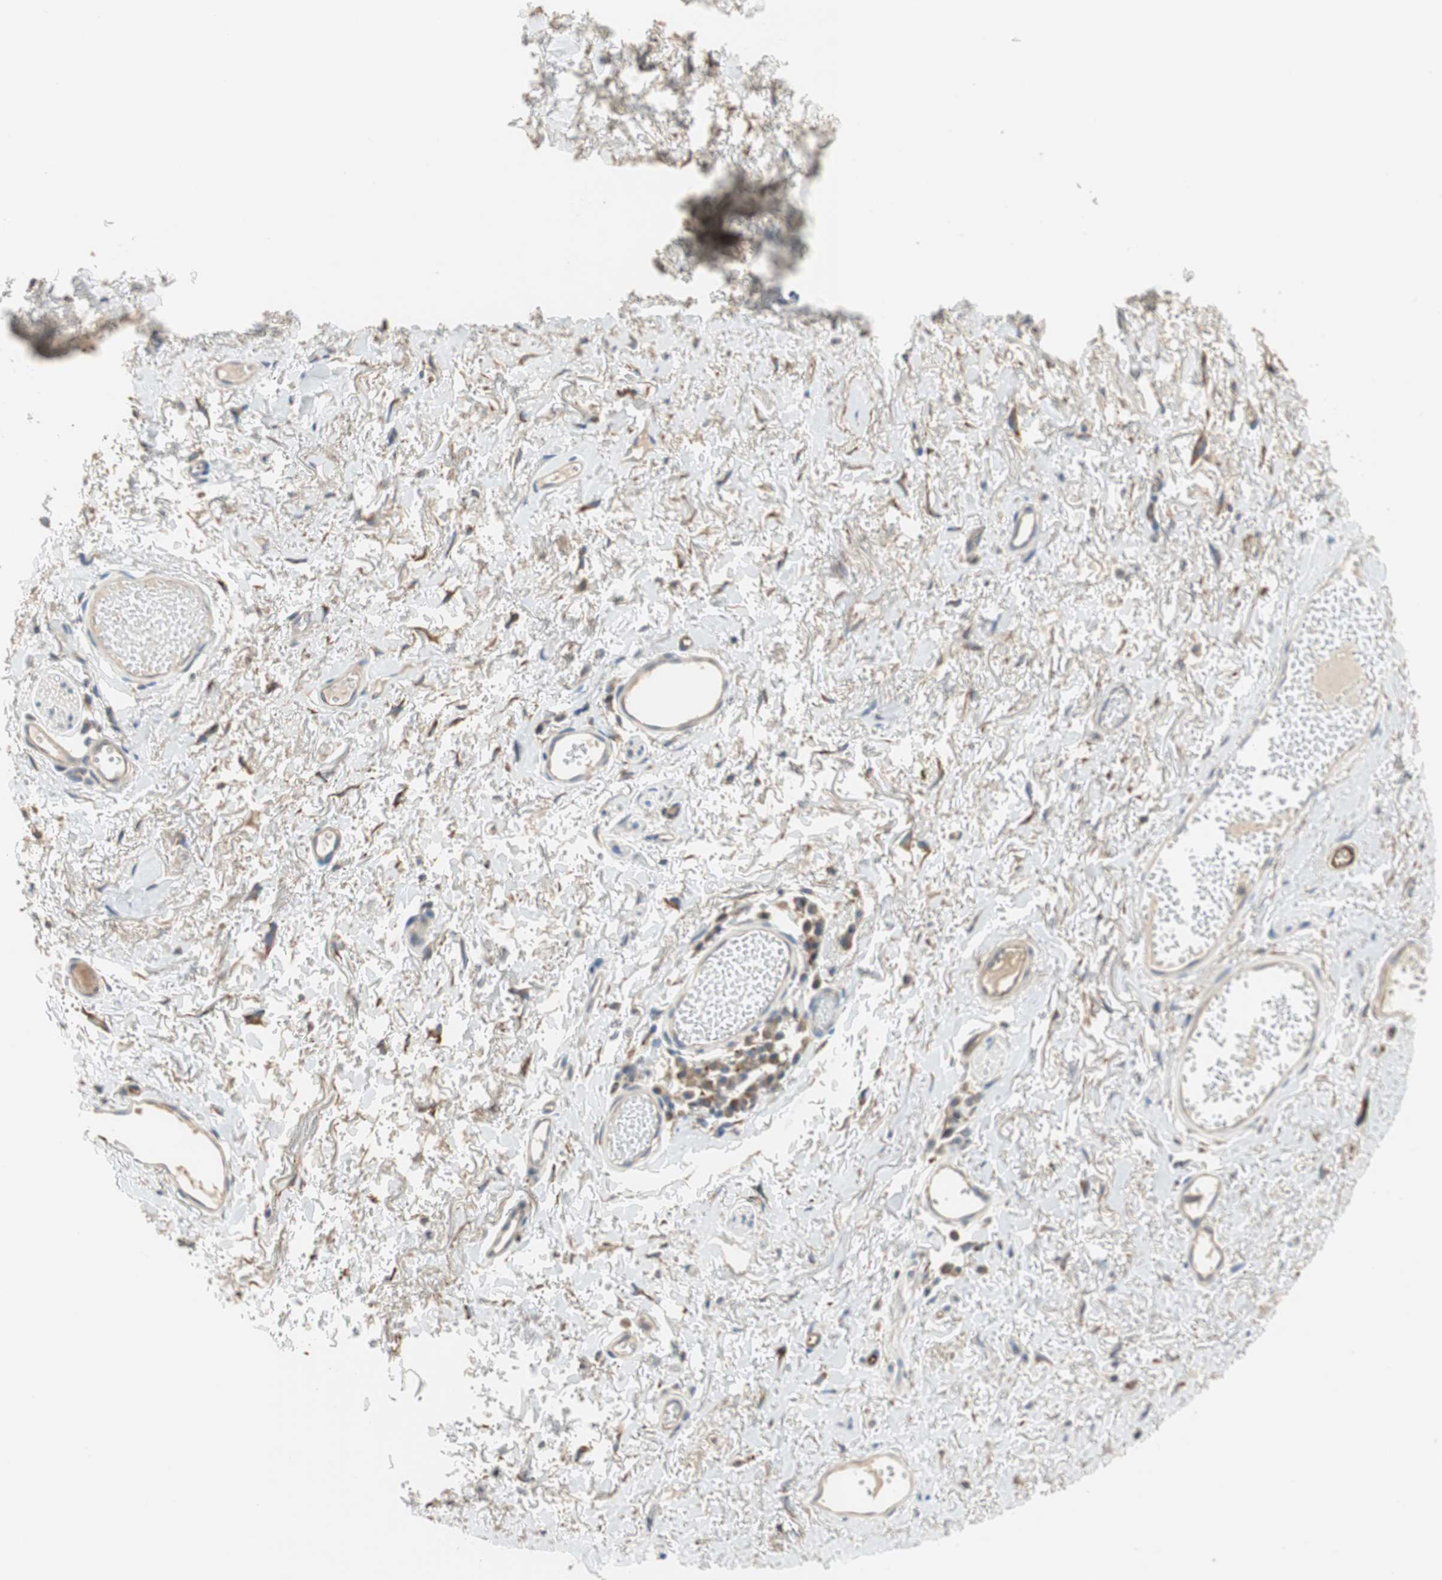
{"staining": {"intensity": "weak", "quantity": "<25%", "location": "cytoplasmic/membranous"}, "tissue": "skin", "cell_type": "Epidermal cells", "image_type": "normal", "snomed": [{"axis": "morphology", "description": "Normal tissue, NOS"}, {"axis": "morphology", "description": "Inflammation, NOS"}, {"axis": "topography", "description": "Vulva"}], "caption": "This is an immunohistochemistry (IHC) histopathology image of normal skin. There is no staining in epidermal cells.", "gene": "ALPL", "patient": {"sex": "female", "age": 84}}